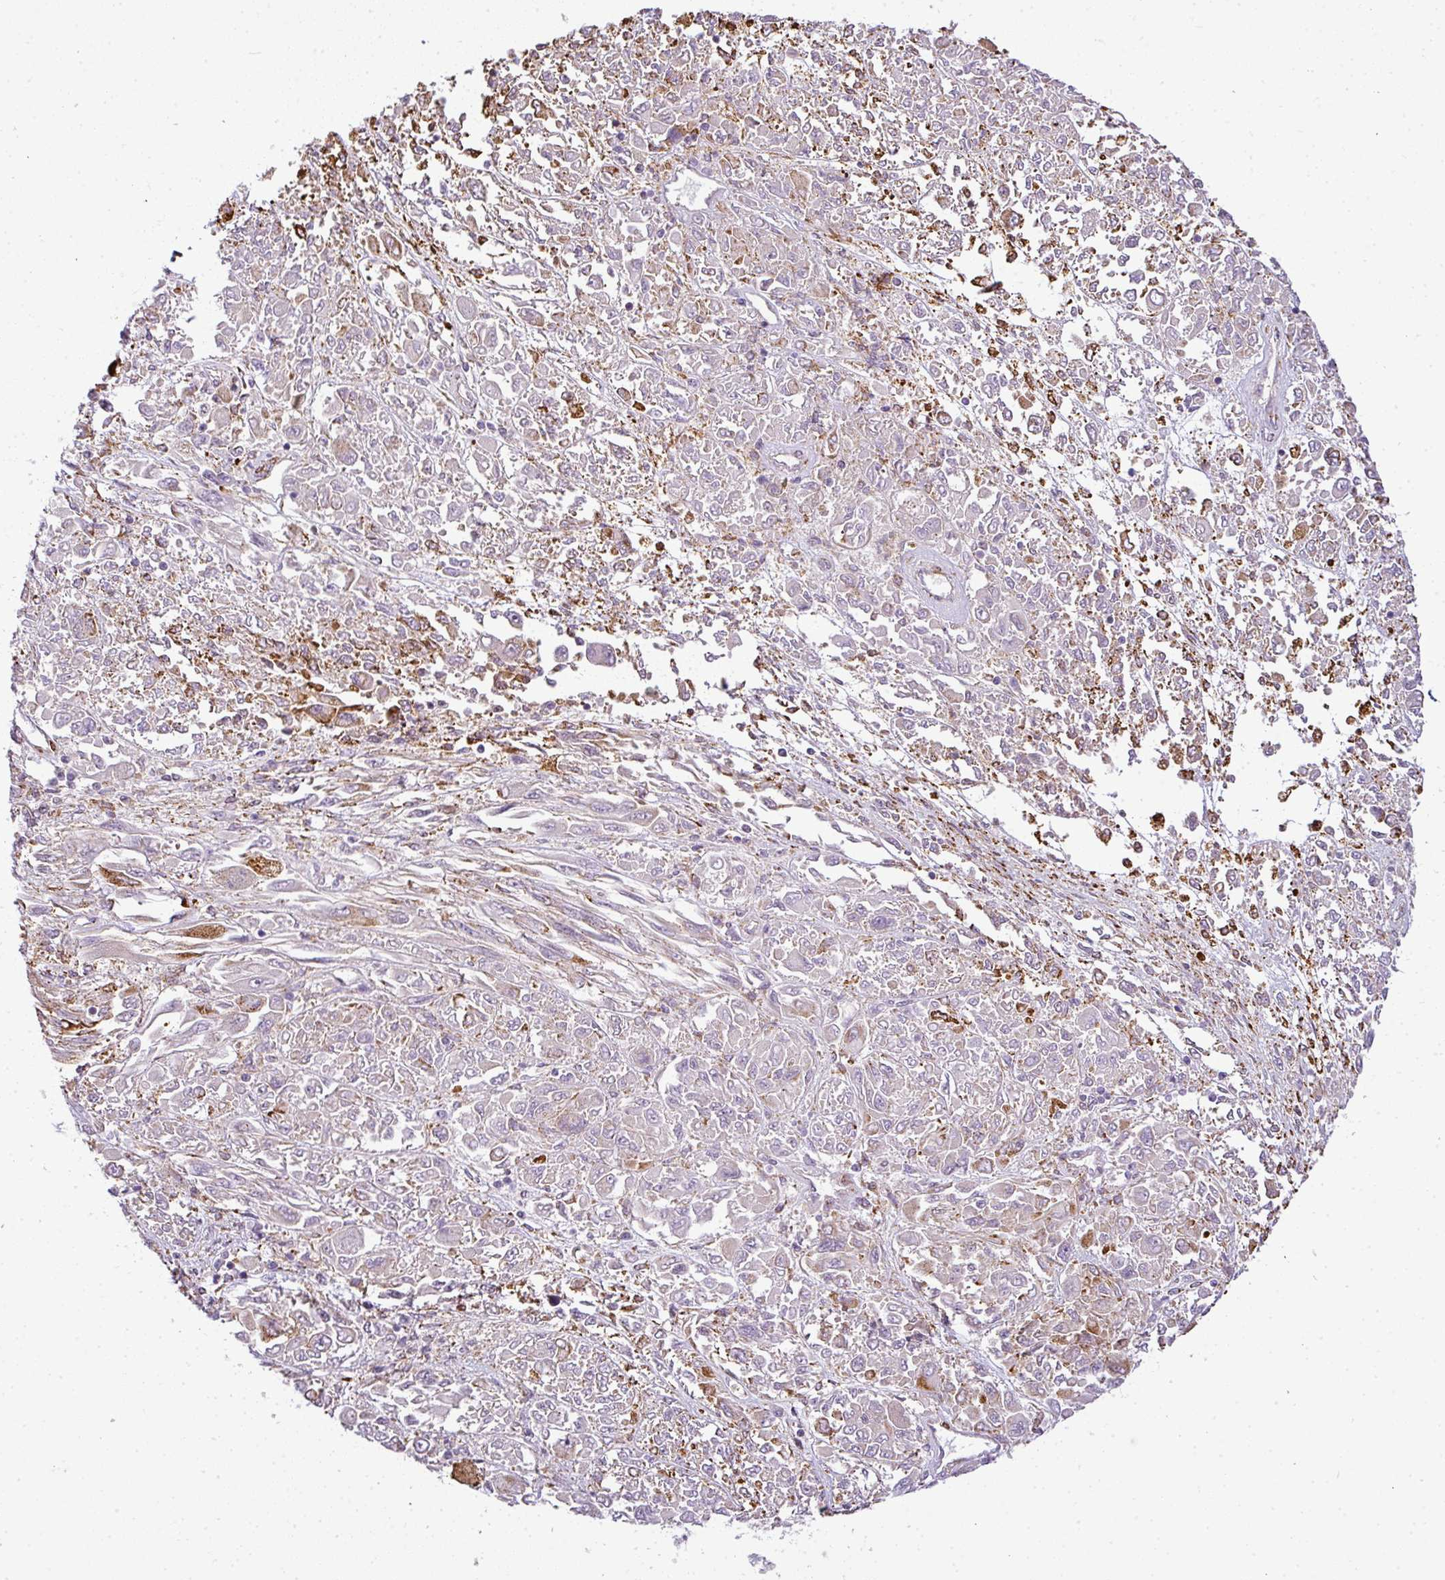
{"staining": {"intensity": "moderate", "quantity": "<25%", "location": "cytoplasmic/membranous"}, "tissue": "melanoma", "cell_type": "Tumor cells", "image_type": "cancer", "snomed": [{"axis": "morphology", "description": "Malignant melanoma, NOS"}, {"axis": "topography", "description": "Skin"}], "caption": "A high-resolution histopathology image shows IHC staining of malignant melanoma, which reveals moderate cytoplasmic/membranous expression in about <25% of tumor cells.", "gene": "ANKRD18A", "patient": {"sex": "female", "age": 91}}